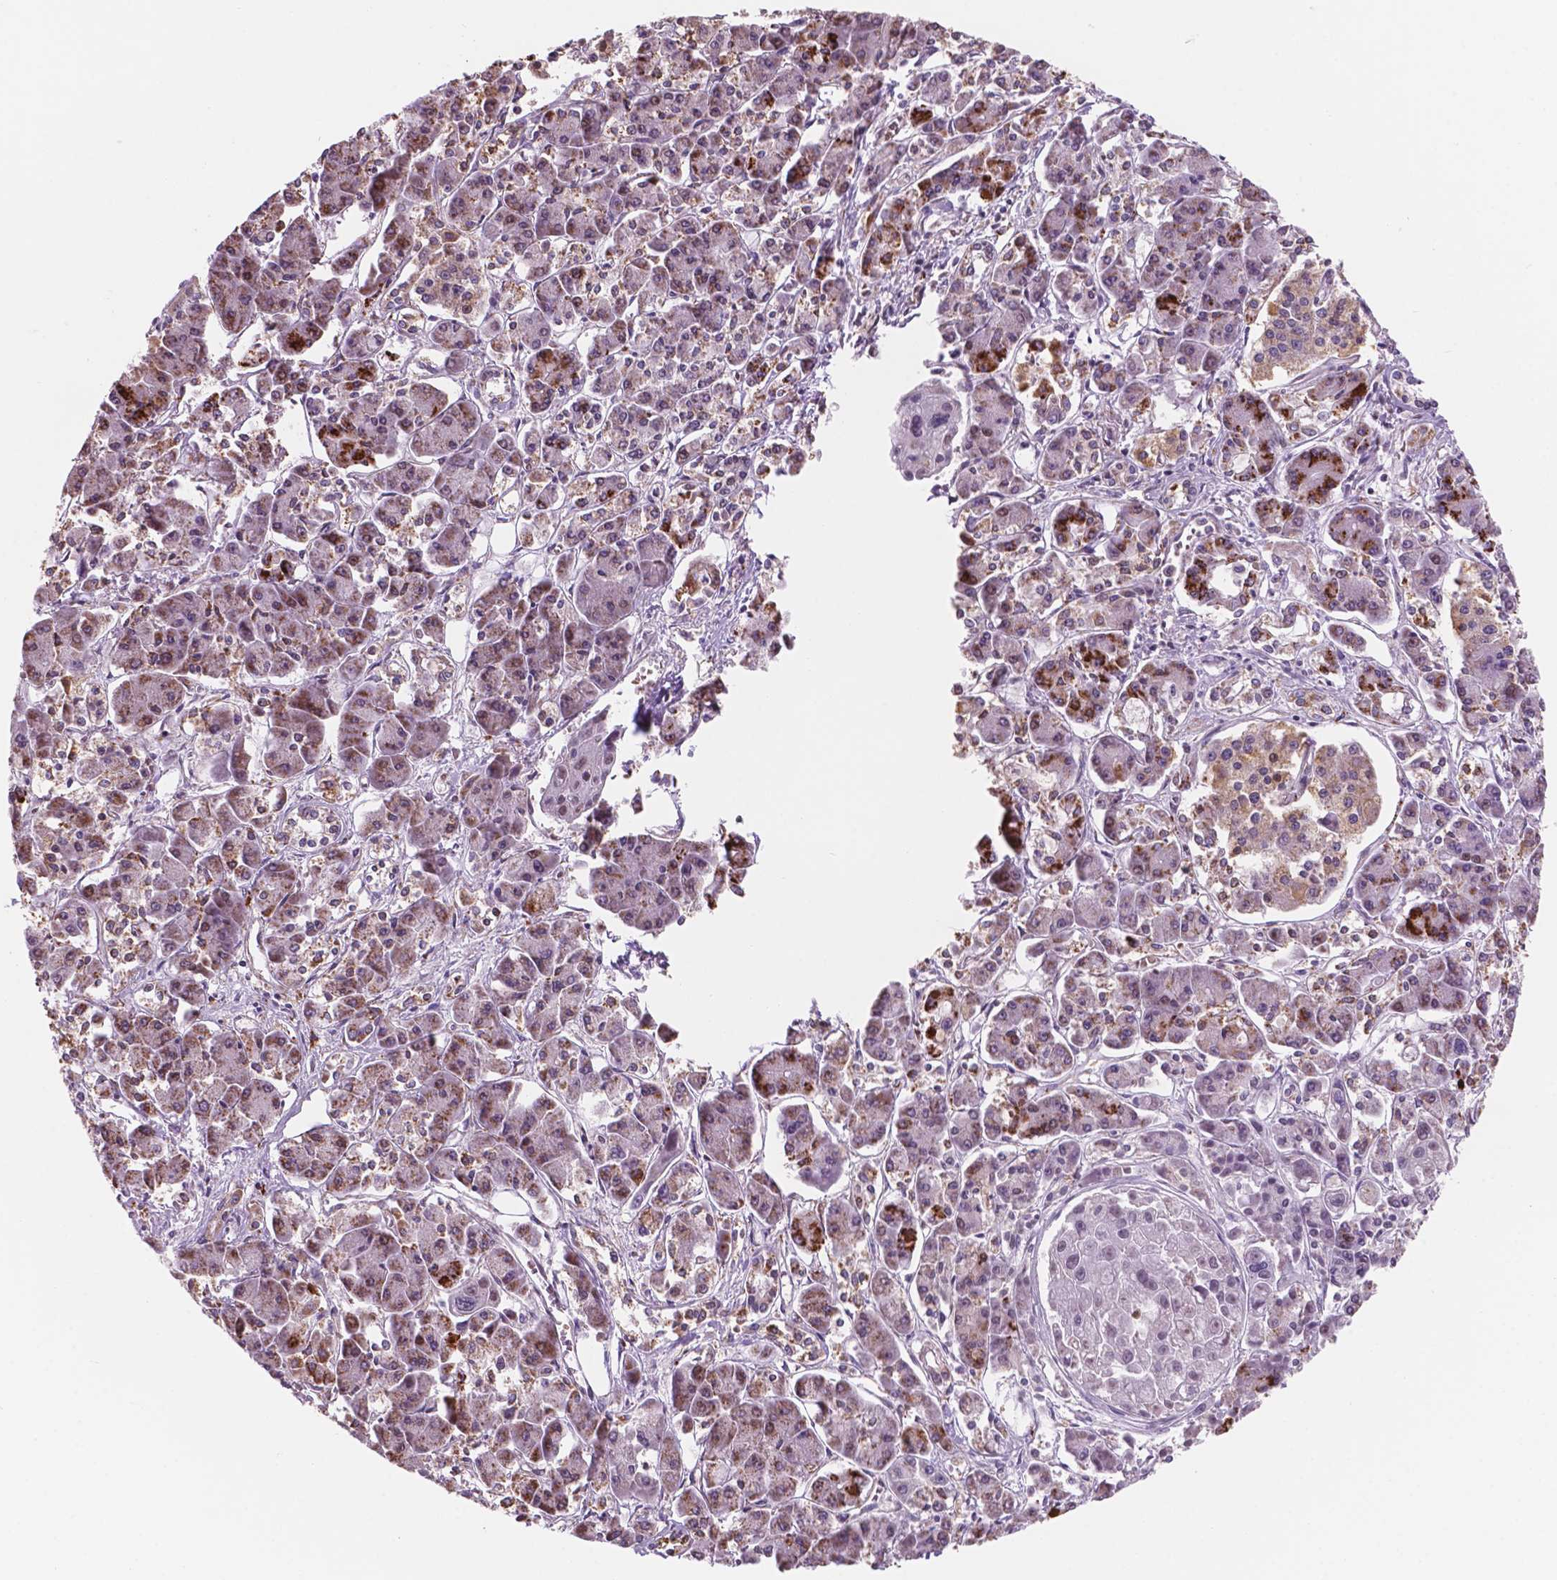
{"staining": {"intensity": "strong", "quantity": "25%-75%", "location": "cytoplasmic/membranous"}, "tissue": "pancreatic cancer", "cell_type": "Tumor cells", "image_type": "cancer", "snomed": [{"axis": "morphology", "description": "Adenocarcinoma, NOS"}, {"axis": "topography", "description": "Pancreas"}], "caption": "There is high levels of strong cytoplasmic/membranous positivity in tumor cells of pancreatic adenocarcinoma, as demonstrated by immunohistochemical staining (brown color).", "gene": "NDUFA10", "patient": {"sex": "male", "age": 85}}